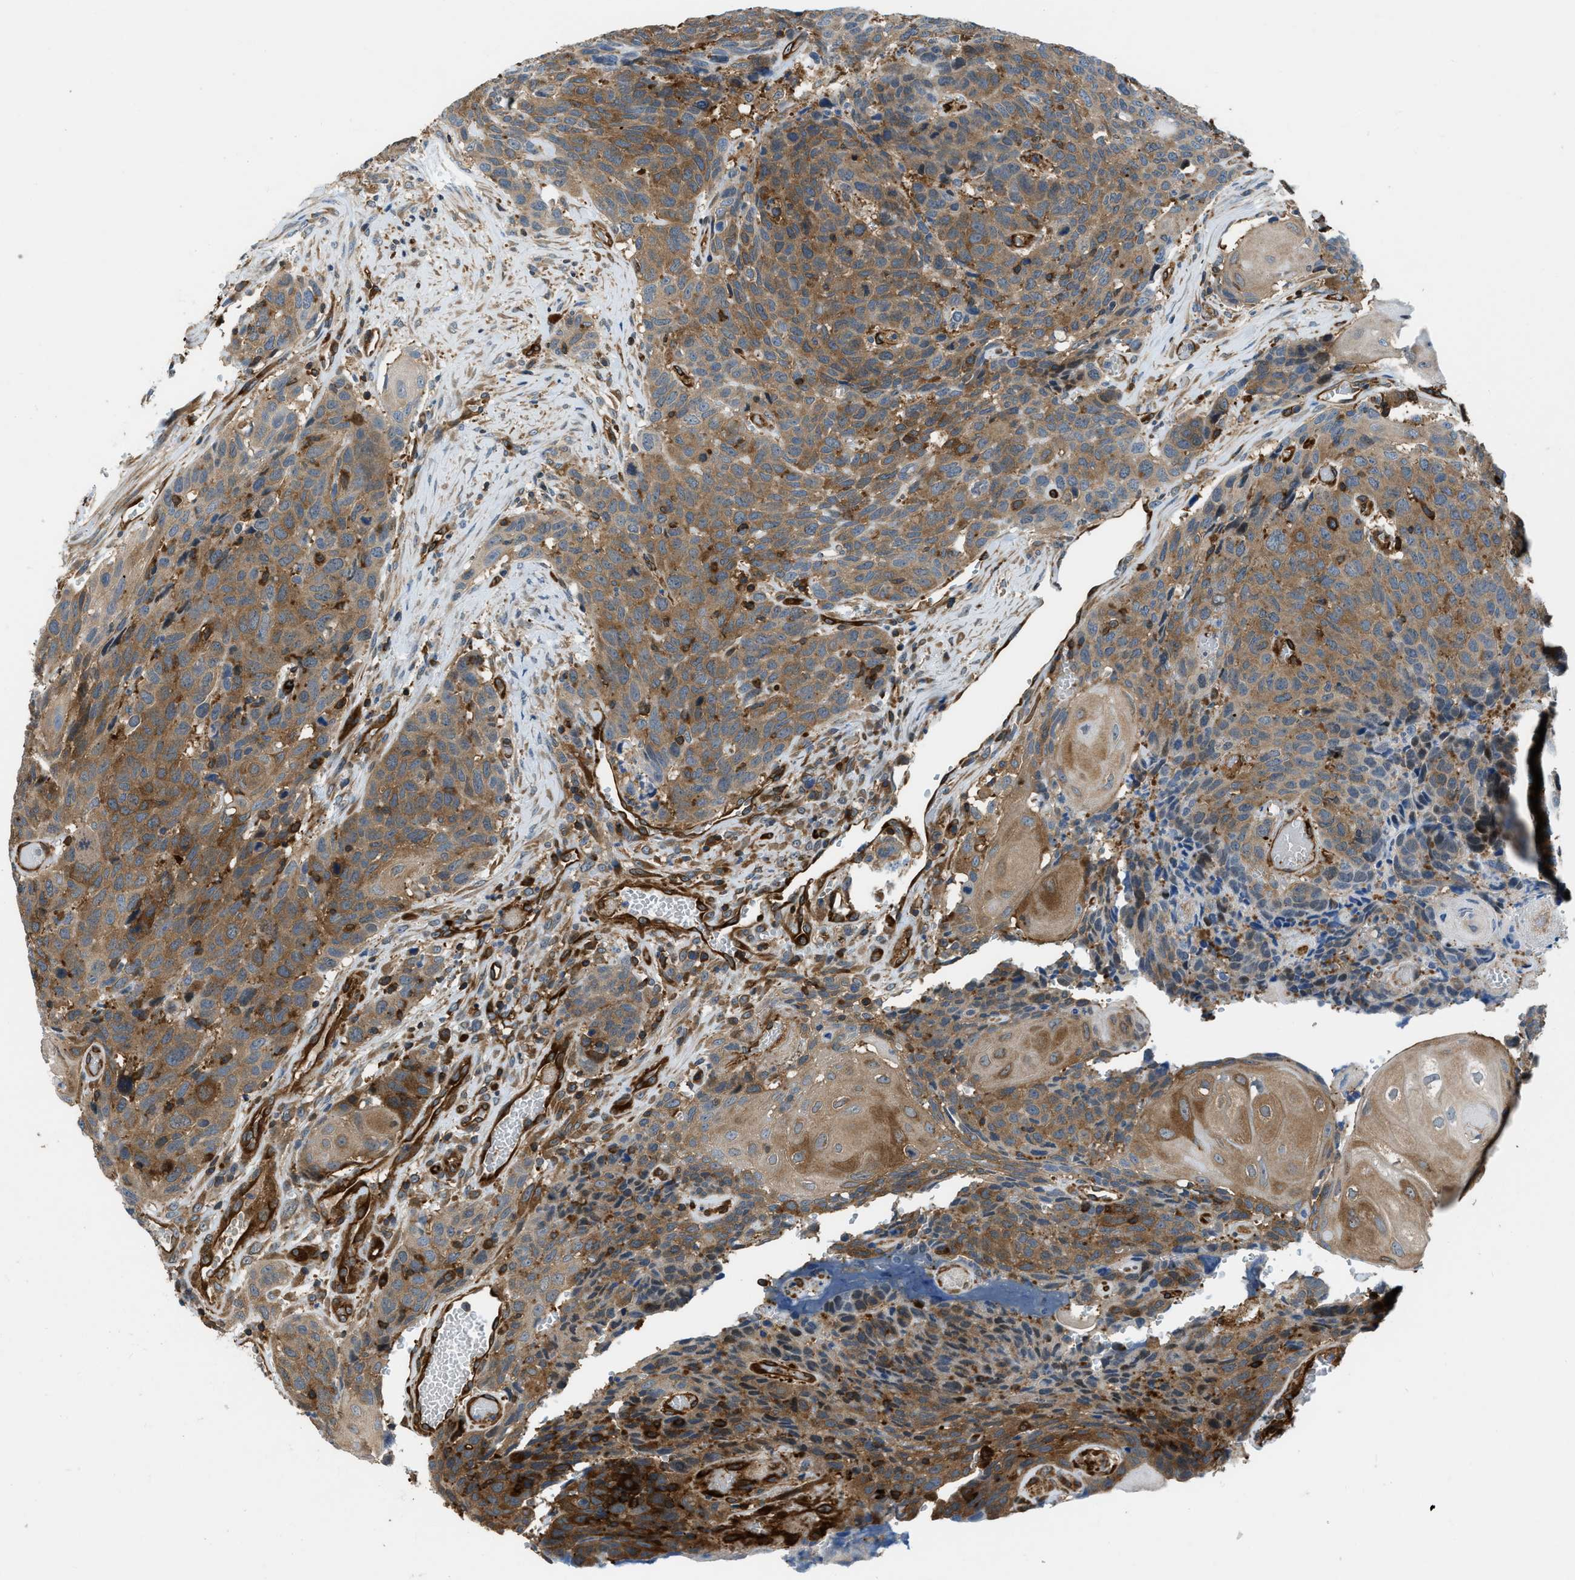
{"staining": {"intensity": "moderate", "quantity": ">75%", "location": "cytoplasmic/membranous"}, "tissue": "head and neck cancer", "cell_type": "Tumor cells", "image_type": "cancer", "snomed": [{"axis": "morphology", "description": "Squamous cell carcinoma, NOS"}, {"axis": "topography", "description": "Head-Neck"}], "caption": "Immunohistochemistry (IHC) of human head and neck squamous cell carcinoma reveals medium levels of moderate cytoplasmic/membranous staining in about >75% of tumor cells.", "gene": "PFKP", "patient": {"sex": "male", "age": 66}}